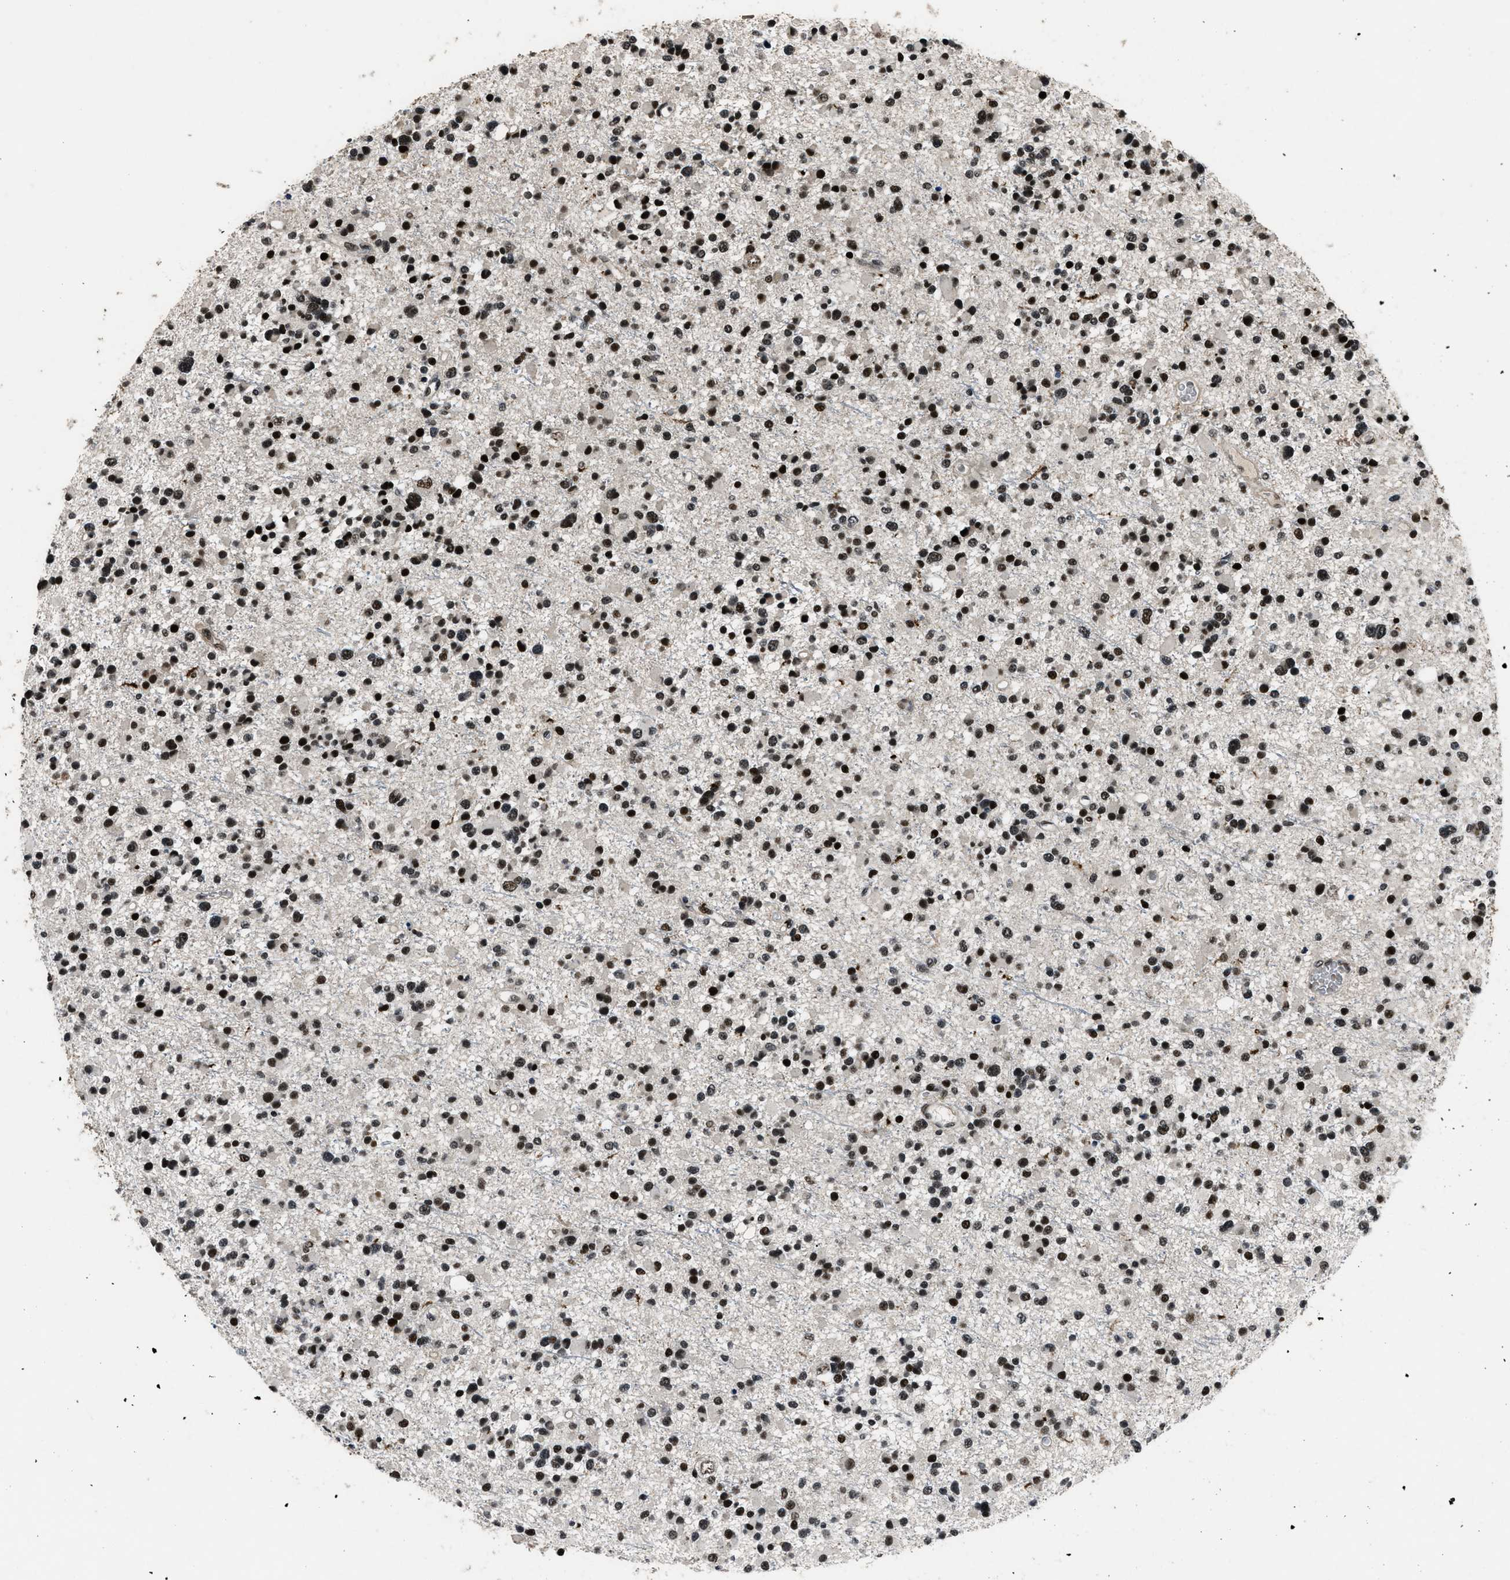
{"staining": {"intensity": "strong", "quantity": ">75%", "location": "nuclear"}, "tissue": "glioma", "cell_type": "Tumor cells", "image_type": "cancer", "snomed": [{"axis": "morphology", "description": "Glioma, malignant, Low grade"}, {"axis": "topography", "description": "Brain"}], "caption": "Glioma stained for a protein exhibits strong nuclear positivity in tumor cells.", "gene": "SMARCB1", "patient": {"sex": "female", "age": 22}}